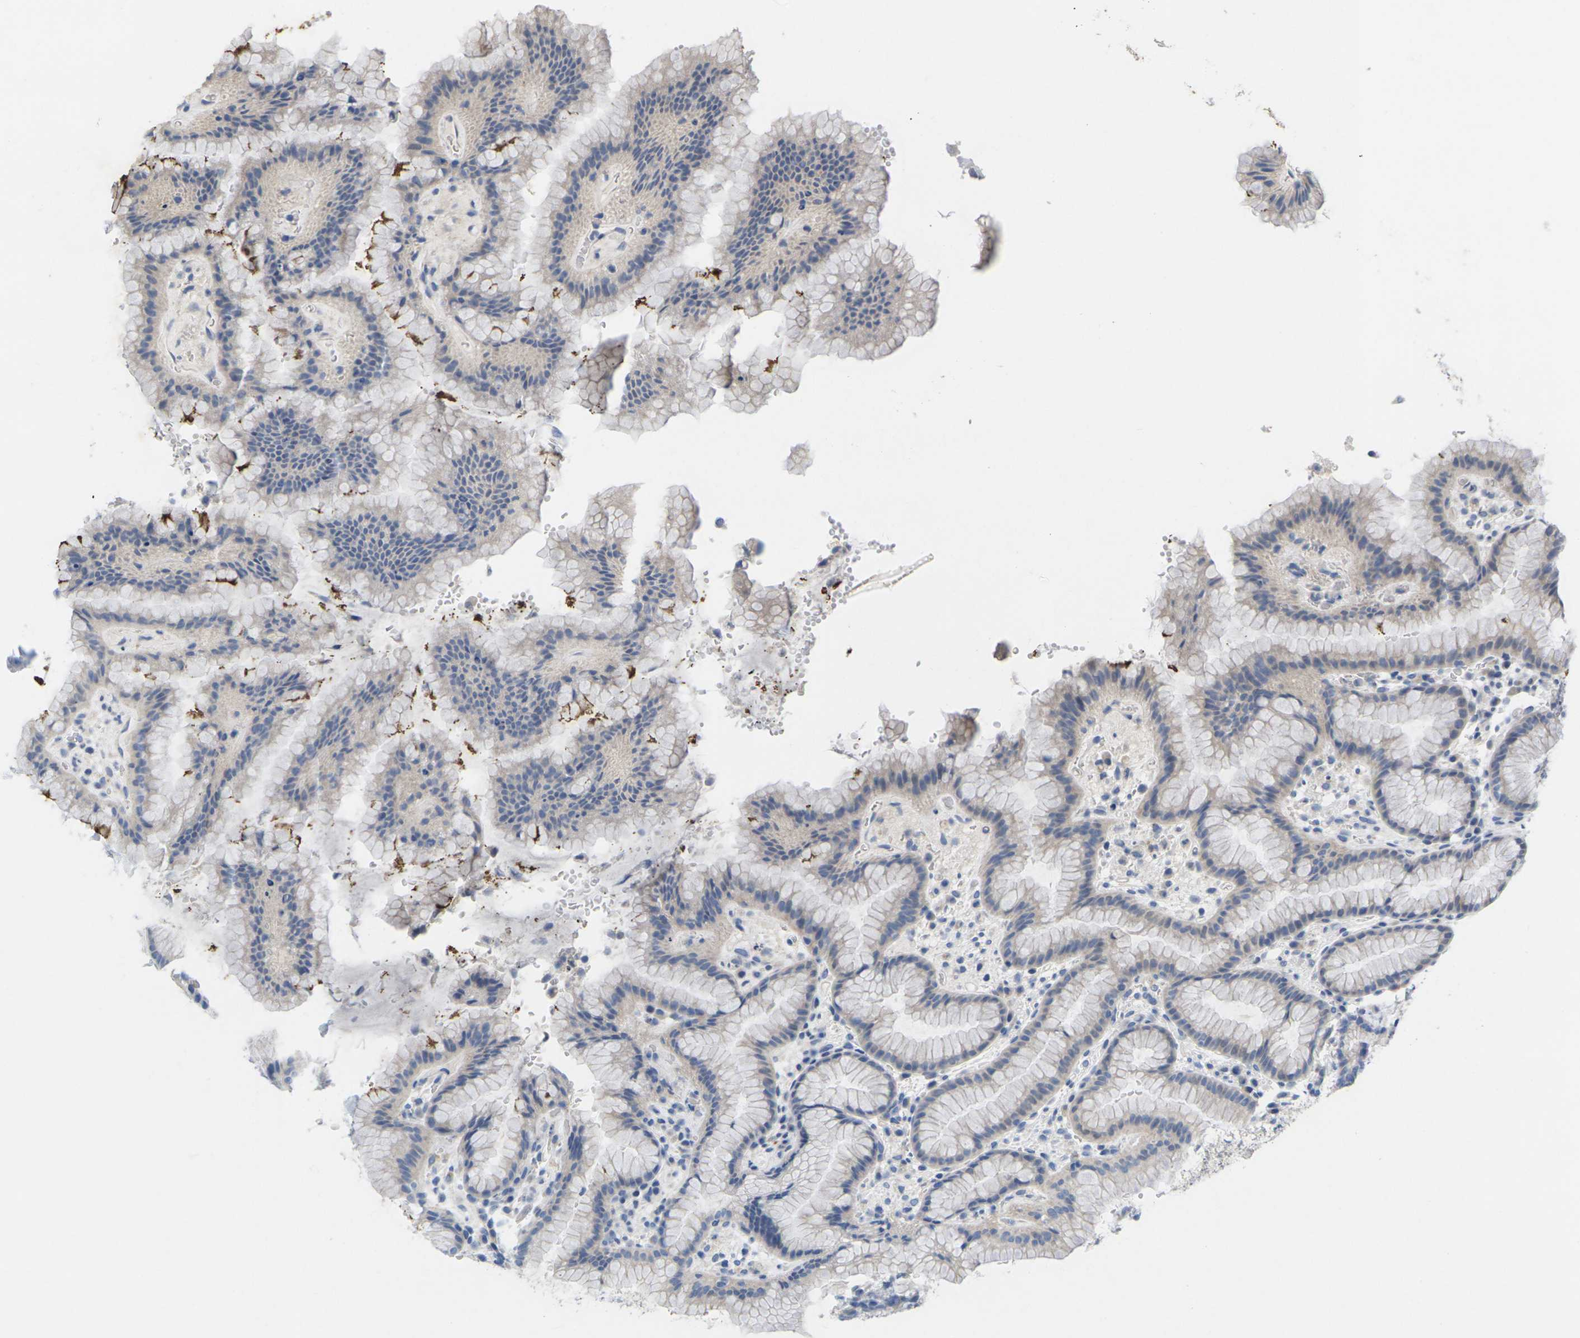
{"staining": {"intensity": "negative", "quantity": "none", "location": "none"}, "tissue": "stomach", "cell_type": "Glandular cells", "image_type": "normal", "snomed": [{"axis": "morphology", "description": "Normal tissue, NOS"}, {"axis": "topography", "description": "Stomach, lower"}], "caption": "High power microscopy image of an immunohistochemistry (IHC) photomicrograph of unremarkable stomach, revealing no significant positivity in glandular cells.", "gene": "TNNI3", "patient": {"sex": "male", "age": 52}}